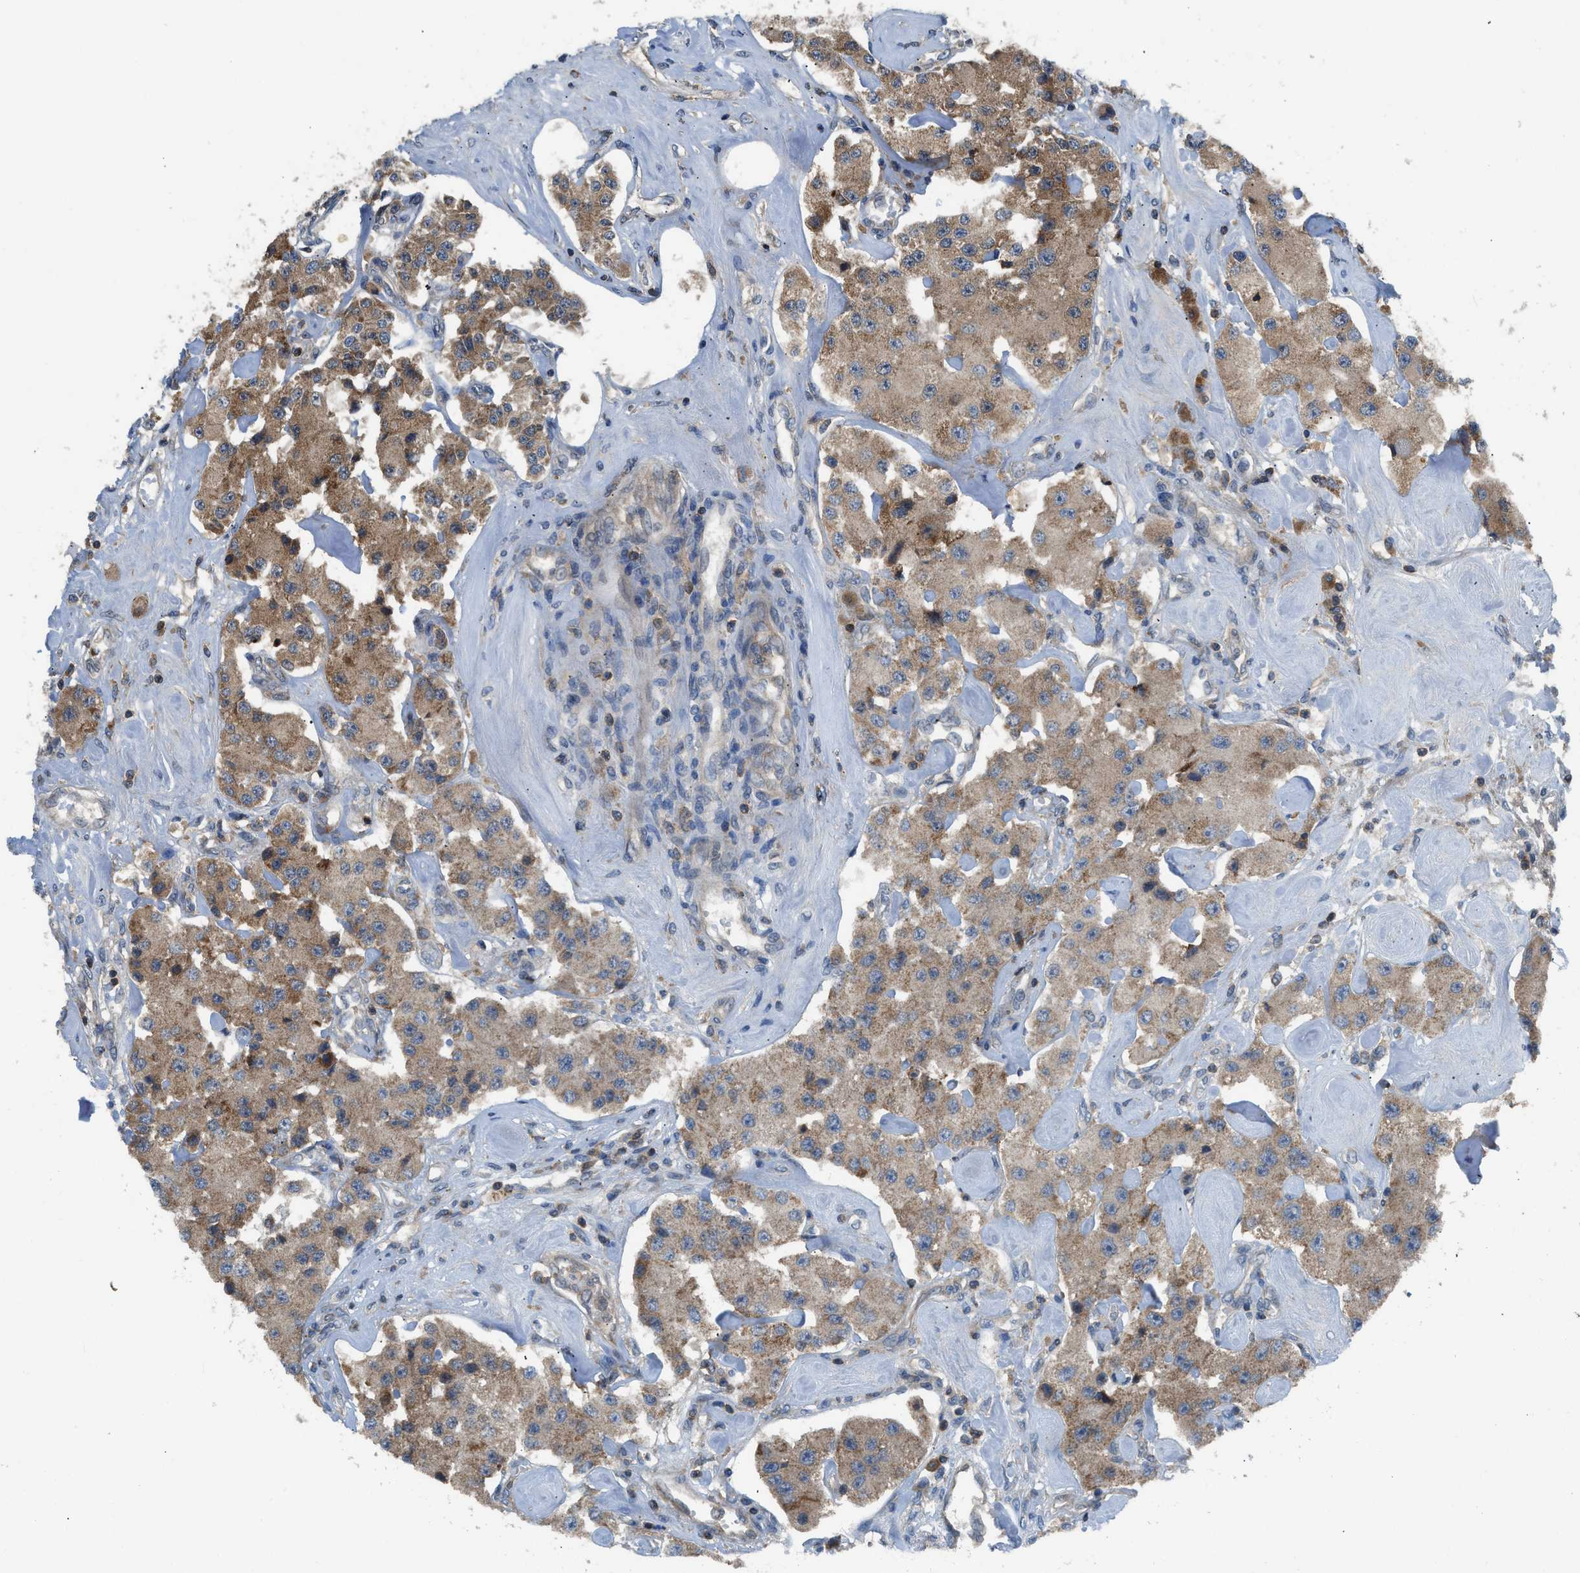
{"staining": {"intensity": "moderate", "quantity": ">75%", "location": "cytoplasmic/membranous"}, "tissue": "carcinoid", "cell_type": "Tumor cells", "image_type": "cancer", "snomed": [{"axis": "morphology", "description": "Carcinoid, malignant, NOS"}, {"axis": "topography", "description": "Pancreas"}], "caption": "Human carcinoid stained with a protein marker displays moderate staining in tumor cells.", "gene": "PAFAH2", "patient": {"sex": "male", "age": 41}}